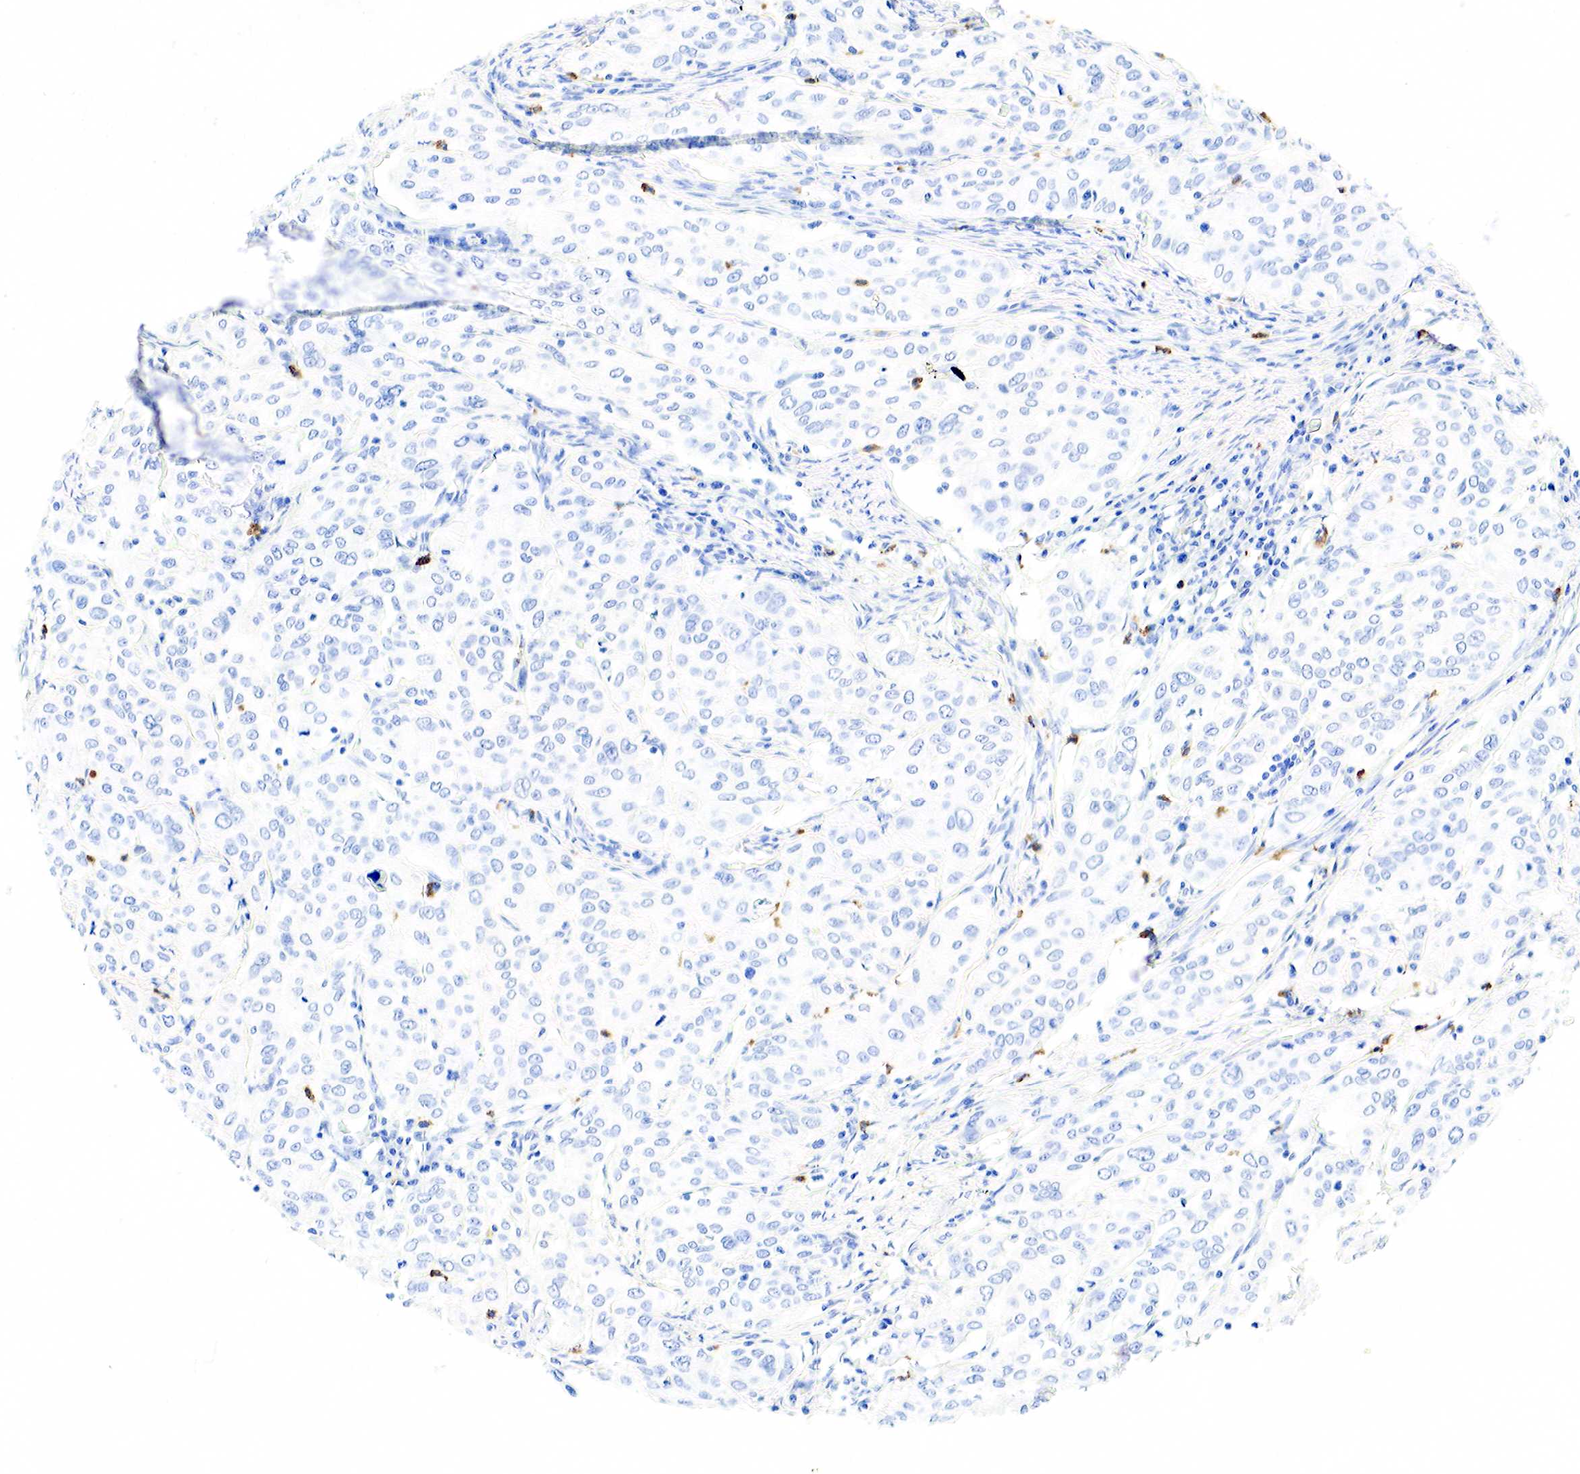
{"staining": {"intensity": "negative", "quantity": "none", "location": "none"}, "tissue": "cervical cancer", "cell_type": "Tumor cells", "image_type": "cancer", "snomed": [{"axis": "morphology", "description": "Squamous cell carcinoma, NOS"}, {"axis": "topography", "description": "Cervix"}], "caption": "An IHC image of cervical cancer (squamous cell carcinoma) is shown. There is no staining in tumor cells of cervical cancer (squamous cell carcinoma).", "gene": "FUT4", "patient": {"sex": "female", "age": 38}}